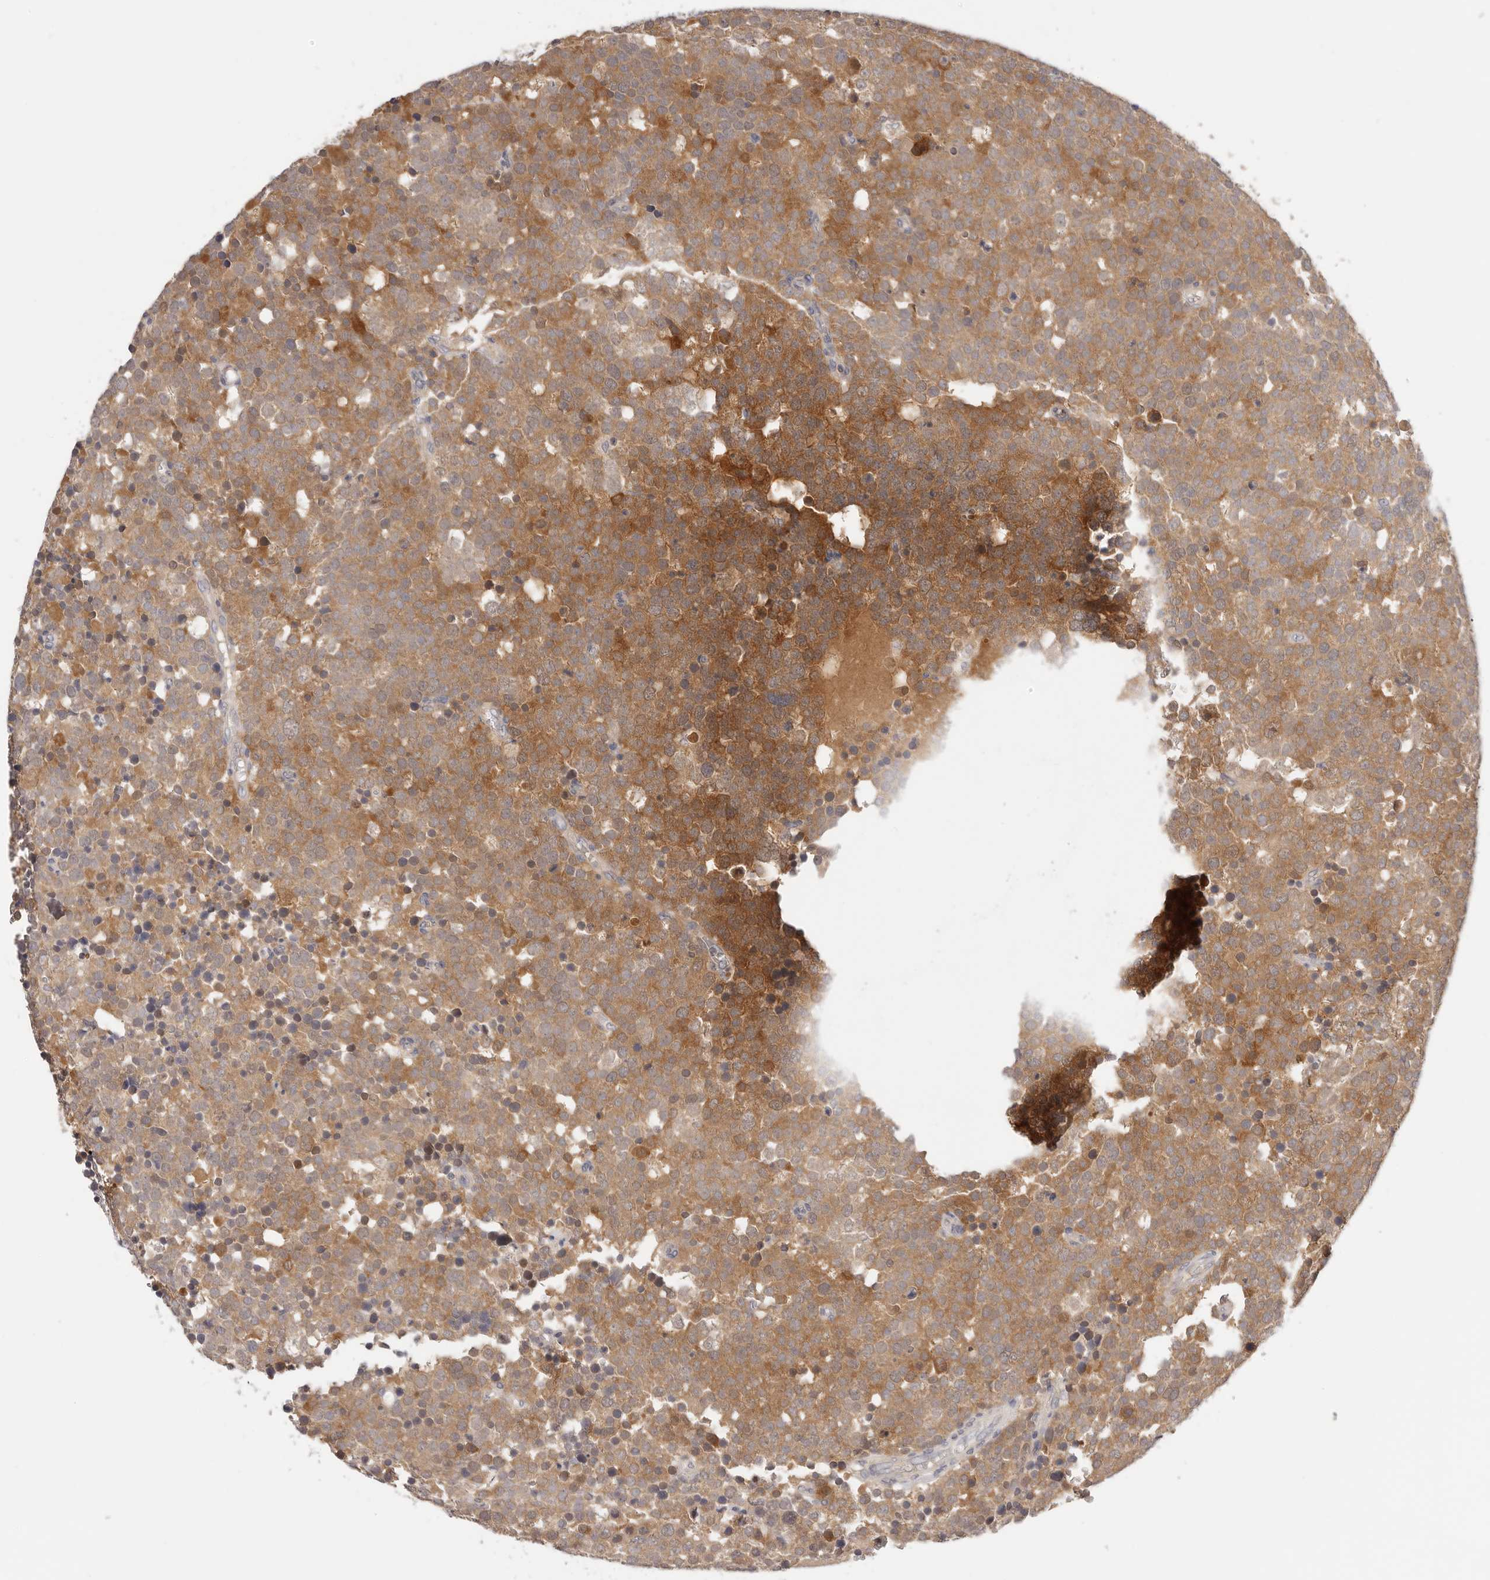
{"staining": {"intensity": "moderate", "quantity": ">75%", "location": "cytoplasmic/membranous"}, "tissue": "testis cancer", "cell_type": "Tumor cells", "image_type": "cancer", "snomed": [{"axis": "morphology", "description": "Seminoma, NOS"}, {"axis": "topography", "description": "Testis"}], "caption": "Testis seminoma stained with a brown dye reveals moderate cytoplasmic/membranous positive expression in about >75% of tumor cells.", "gene": "GGPS1", "patient": {"sex": "male", "age": 71}}